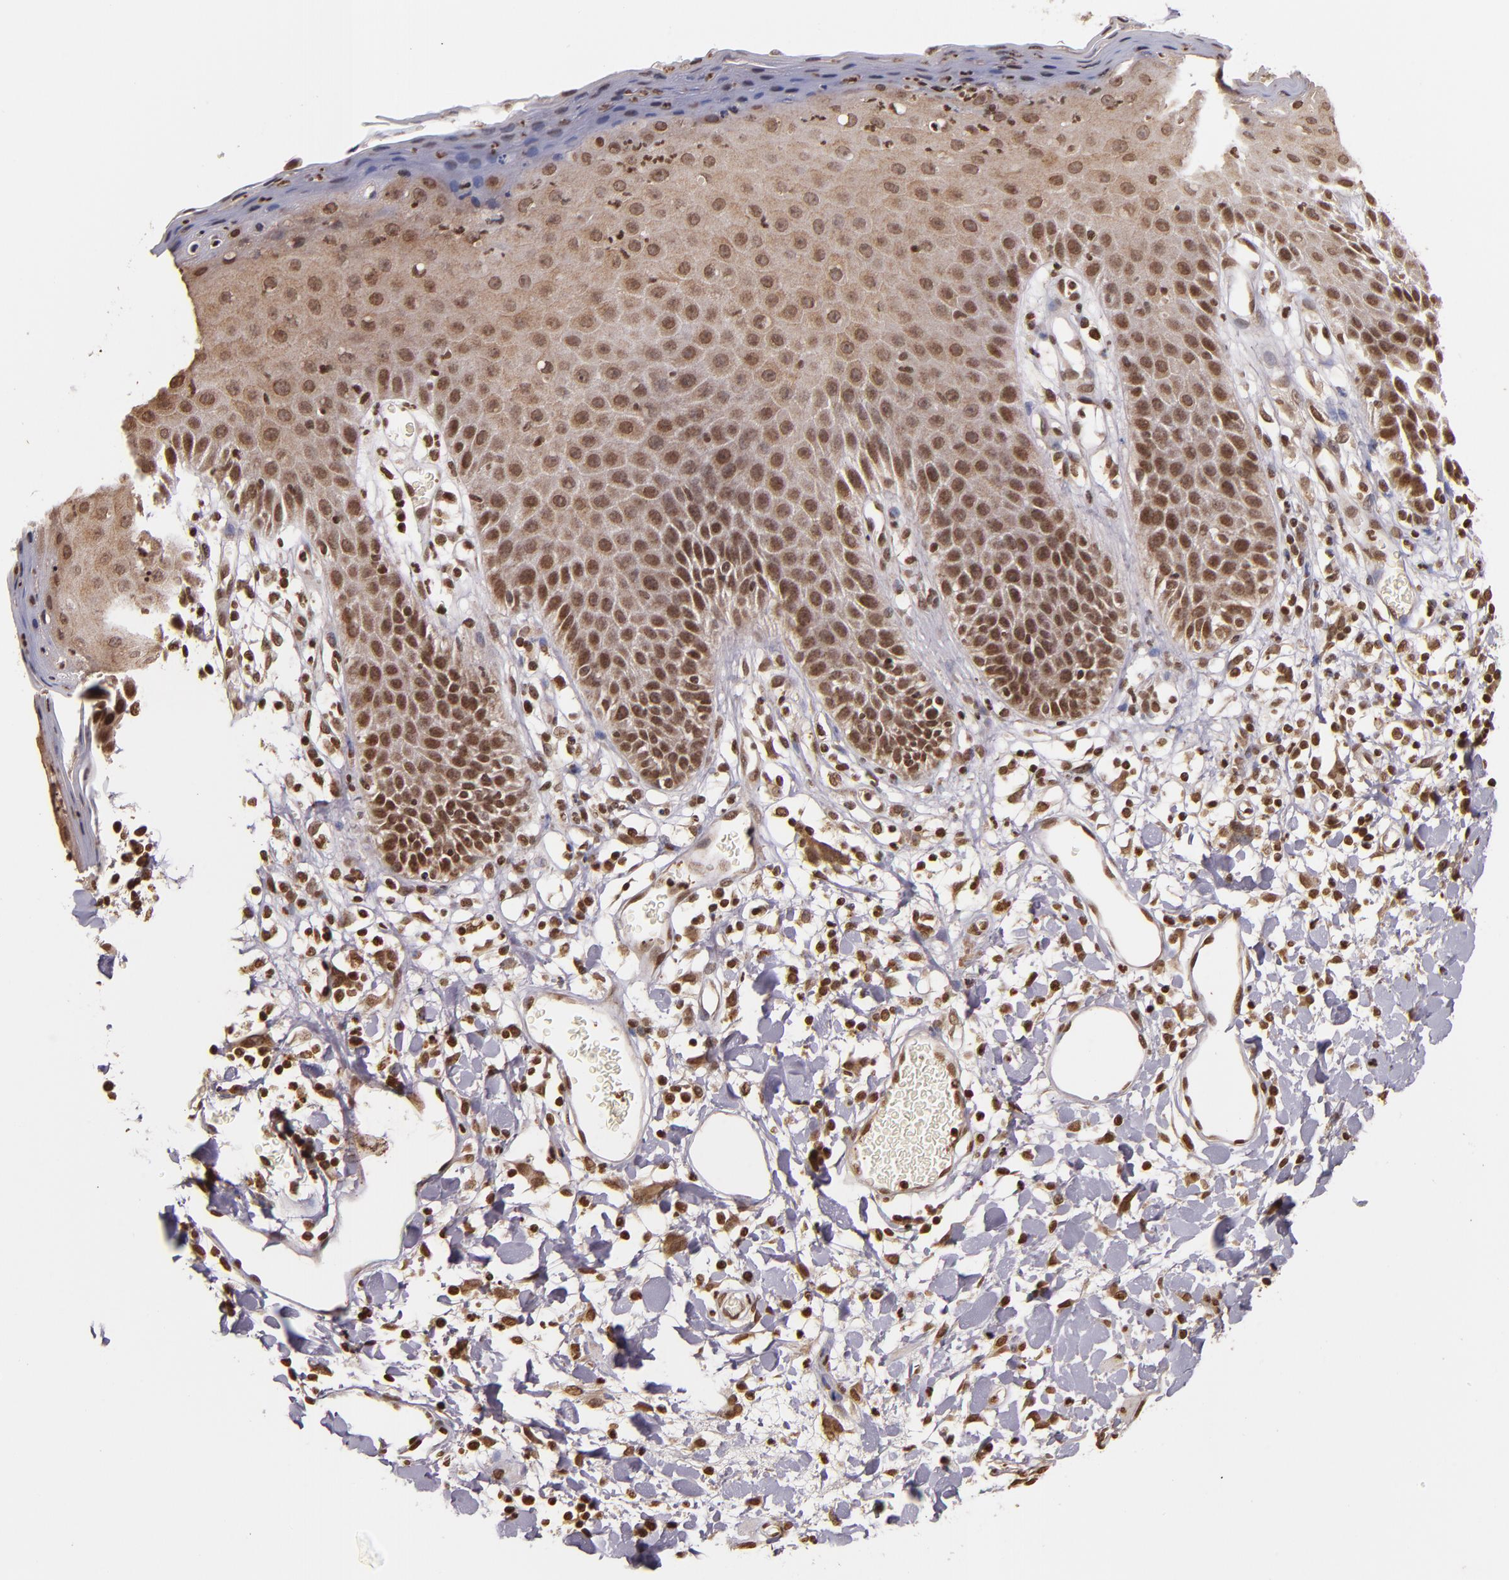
{"staining": {"intensity": "strong", "quantity": ">75%", "location": "nuclear"}, "tissue": "skin", "cell_type": "Epidermal cells", "image_type": "normal", "snomed": [{"axis": "morphology", "description": "Normal tissue, NOS"}, {"axis": "topography", "description": "Vulva"}, {"axis": "topography", "description": "Peripheral nerve tissue"}], "caption": "DAB immunohistochemical staining of benign human skin displays strong nuclear protein staining in about >75% of epidermal cells.", "gene": "CUL3", "patient": {"sex": "female", "age": 68}}